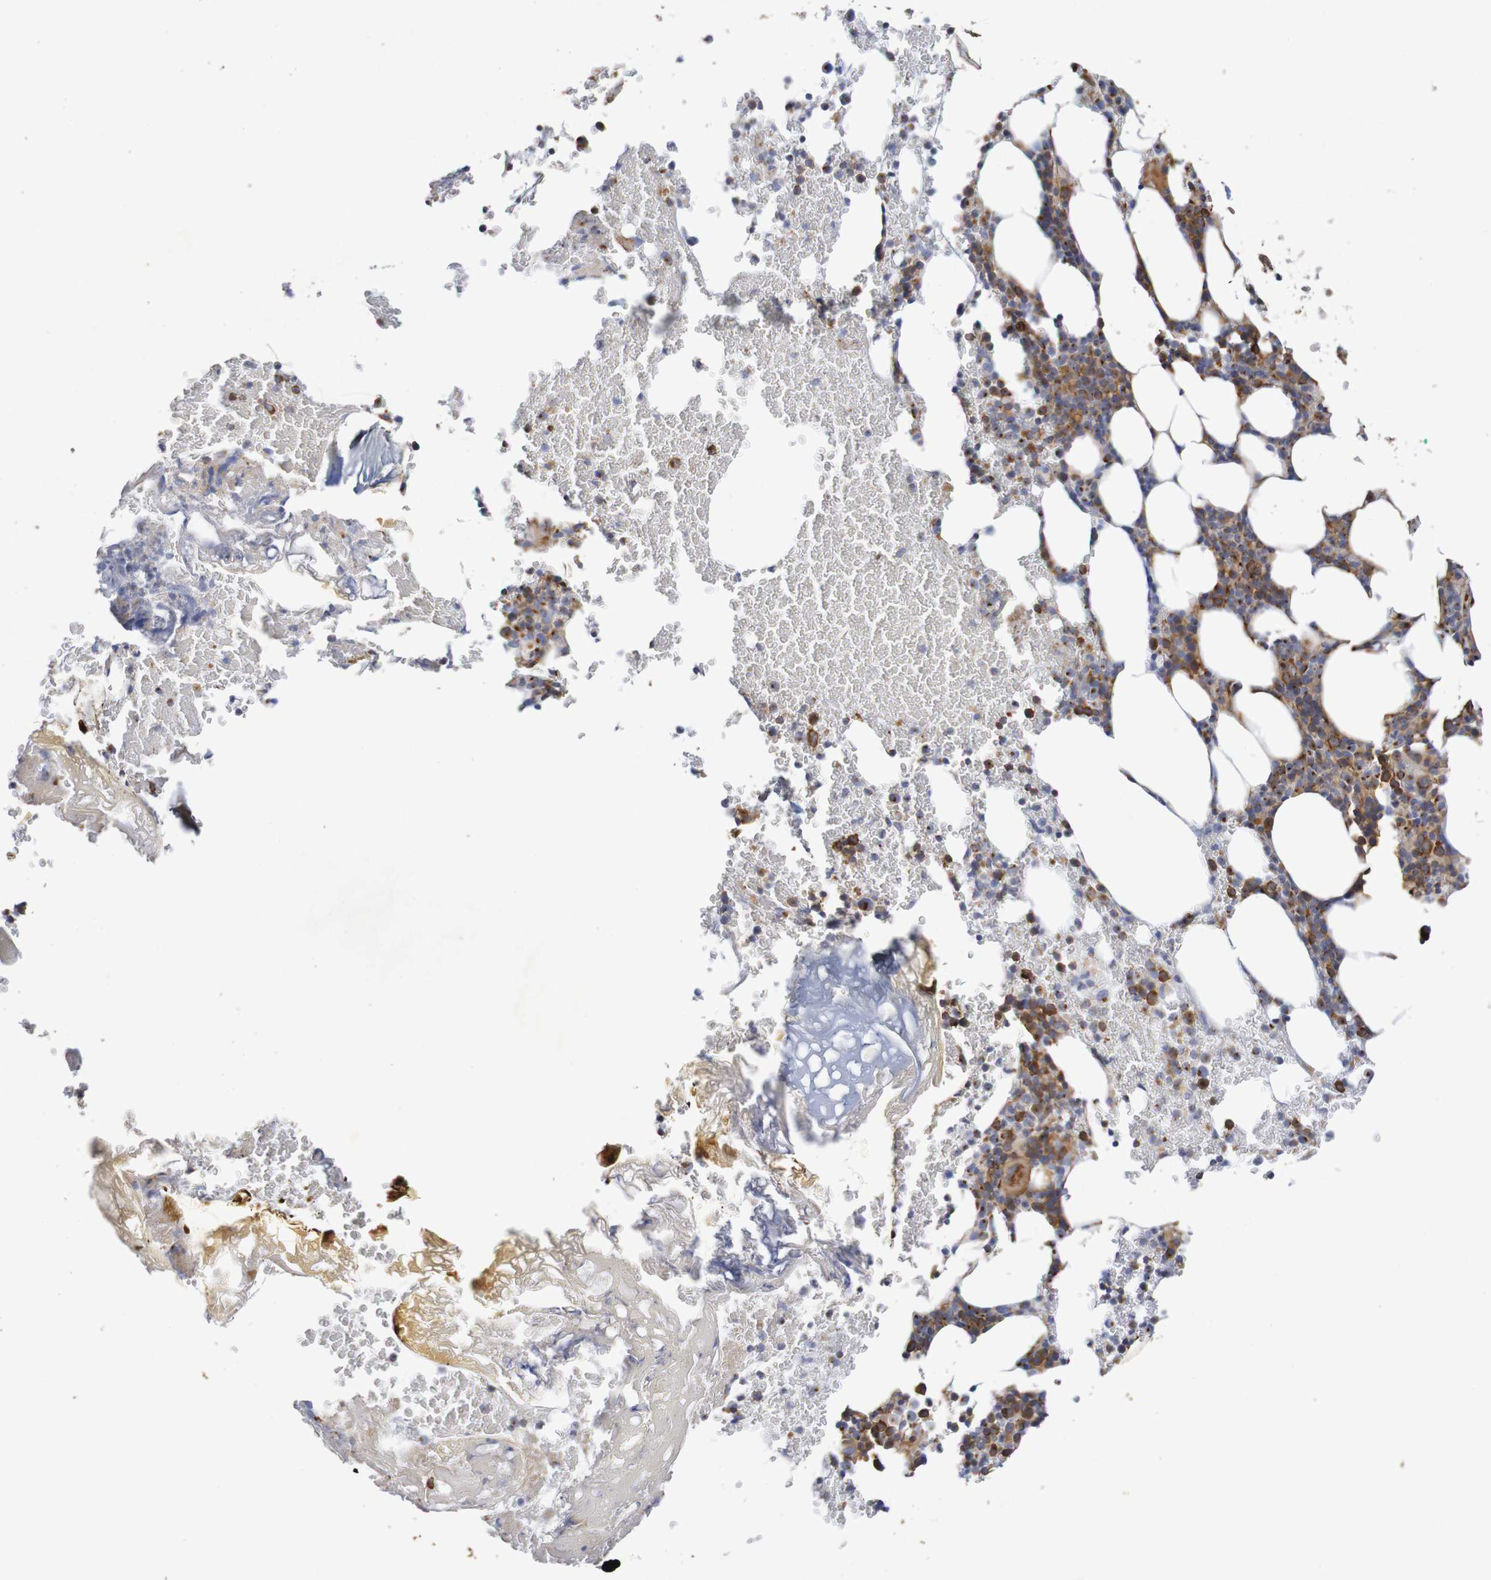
{"staining": {"intensity": "moderate", "quantity": ">75%", "location": "cytoplasmic/membranous"}, "tissue": "bone marrow", "cell_type": "Hematopoietic cells", "image_type": "normal", "snomed": [{"axis": "morphology", "description": "Normal tissue, NOS"}, {"axis": "topography", "description": "Bone marrow"}], "caption": "Immunohistochemical staining of normal bone marrow demonstrates >75% levels of moderate cytoplasmic/membranous protein positivity in about >75% of hematopoietic cells. The staining was performed using DAB, with brown indicating positive protein expression. Nuclei are stained blue with hematoxylin.", "gene": "DCP2", "patient": {"sex": "female", "age": 73}}